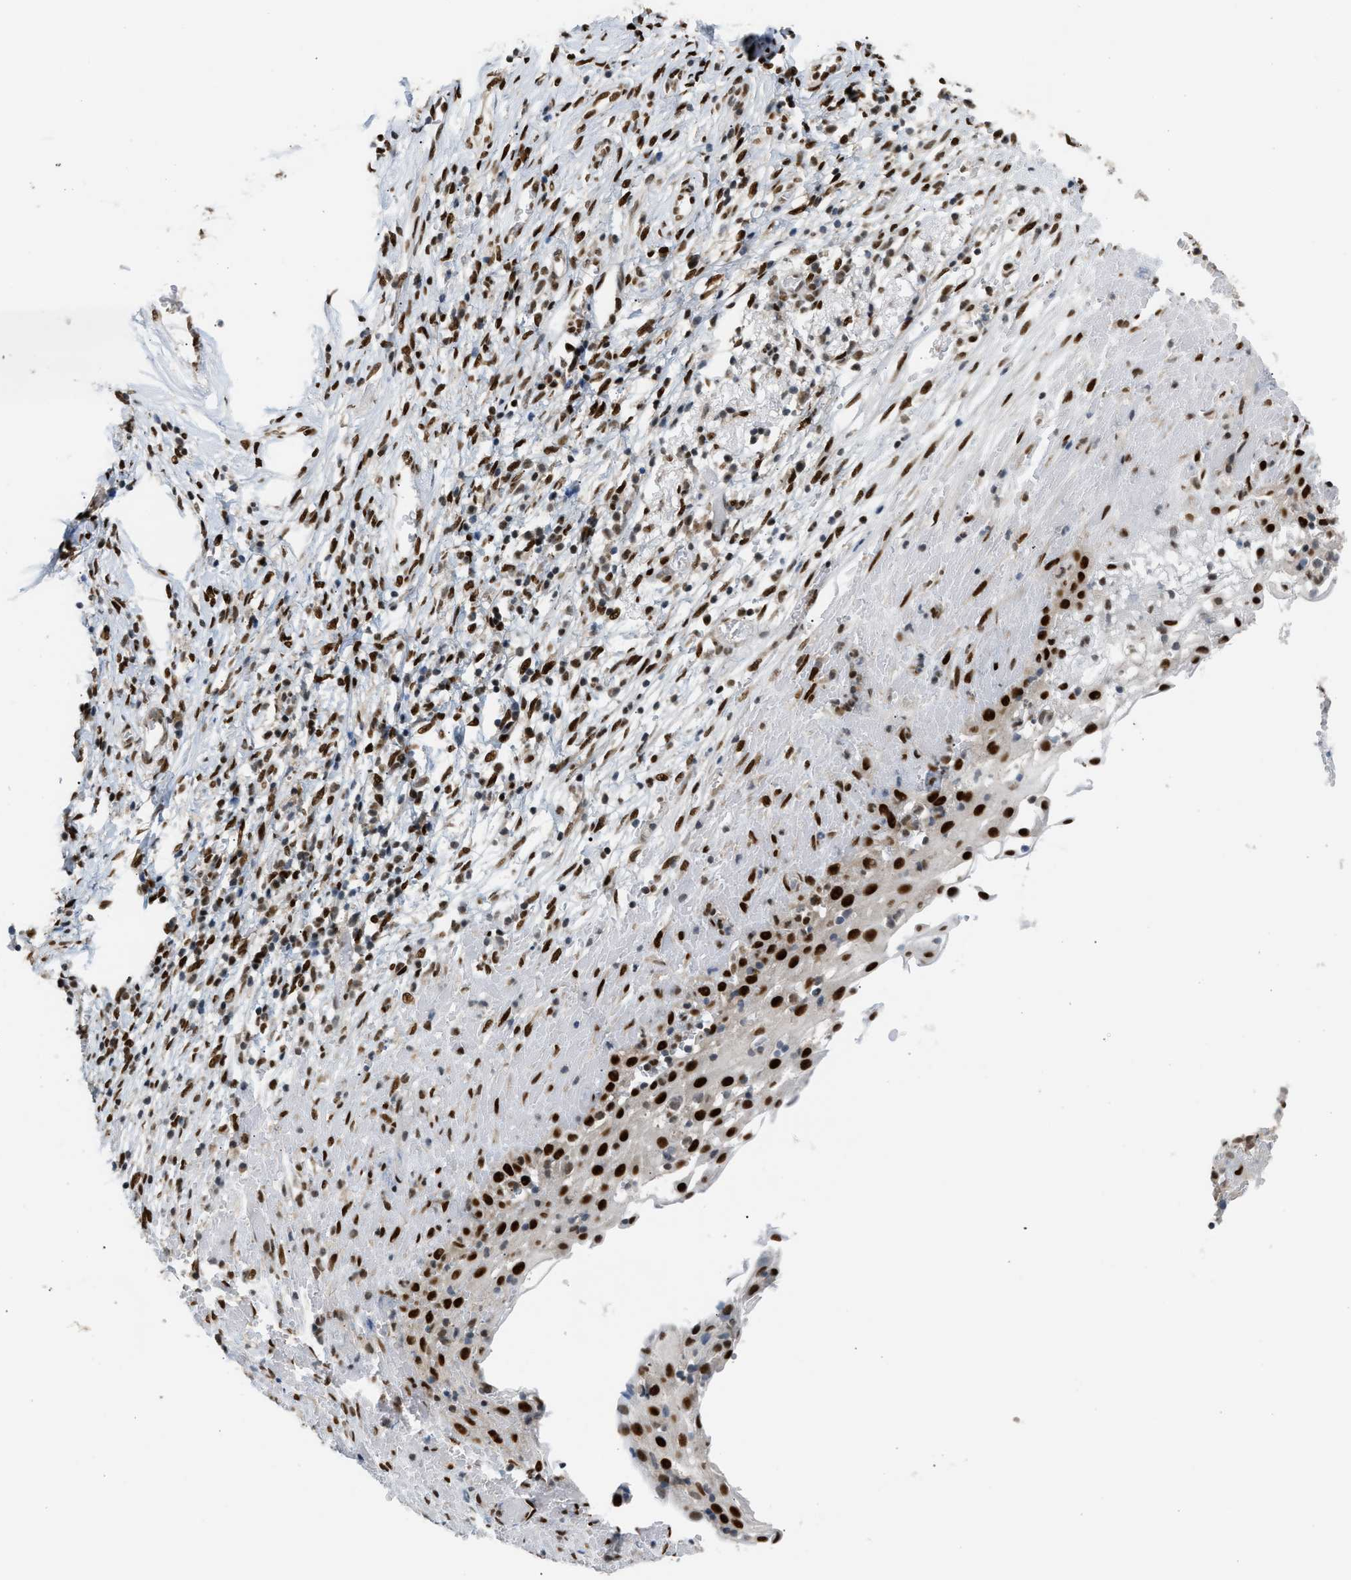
{"staining": {"intensity": "strong", "quantity": ">75%", "location": "nuclear"}, "tissue": "cervical cancer", "cell_type": "Tumor cells", "image_type": "cancer", "snomed": [{"axis": "morphology", "description": "Normal tissue, NOS"}, {"axis": "morphology", "description": "Squamous cell carcinoma, NOS"}, {"axis": "topography", "description": "Cervix"}], "caption": "Cervical cancer tissue shows strong nuclear positivity in about >75% of tumor cells, visualized by immunohistochemistry.", "gene": "SSBP2", "patient": {"sex": "female", "age": 67}}